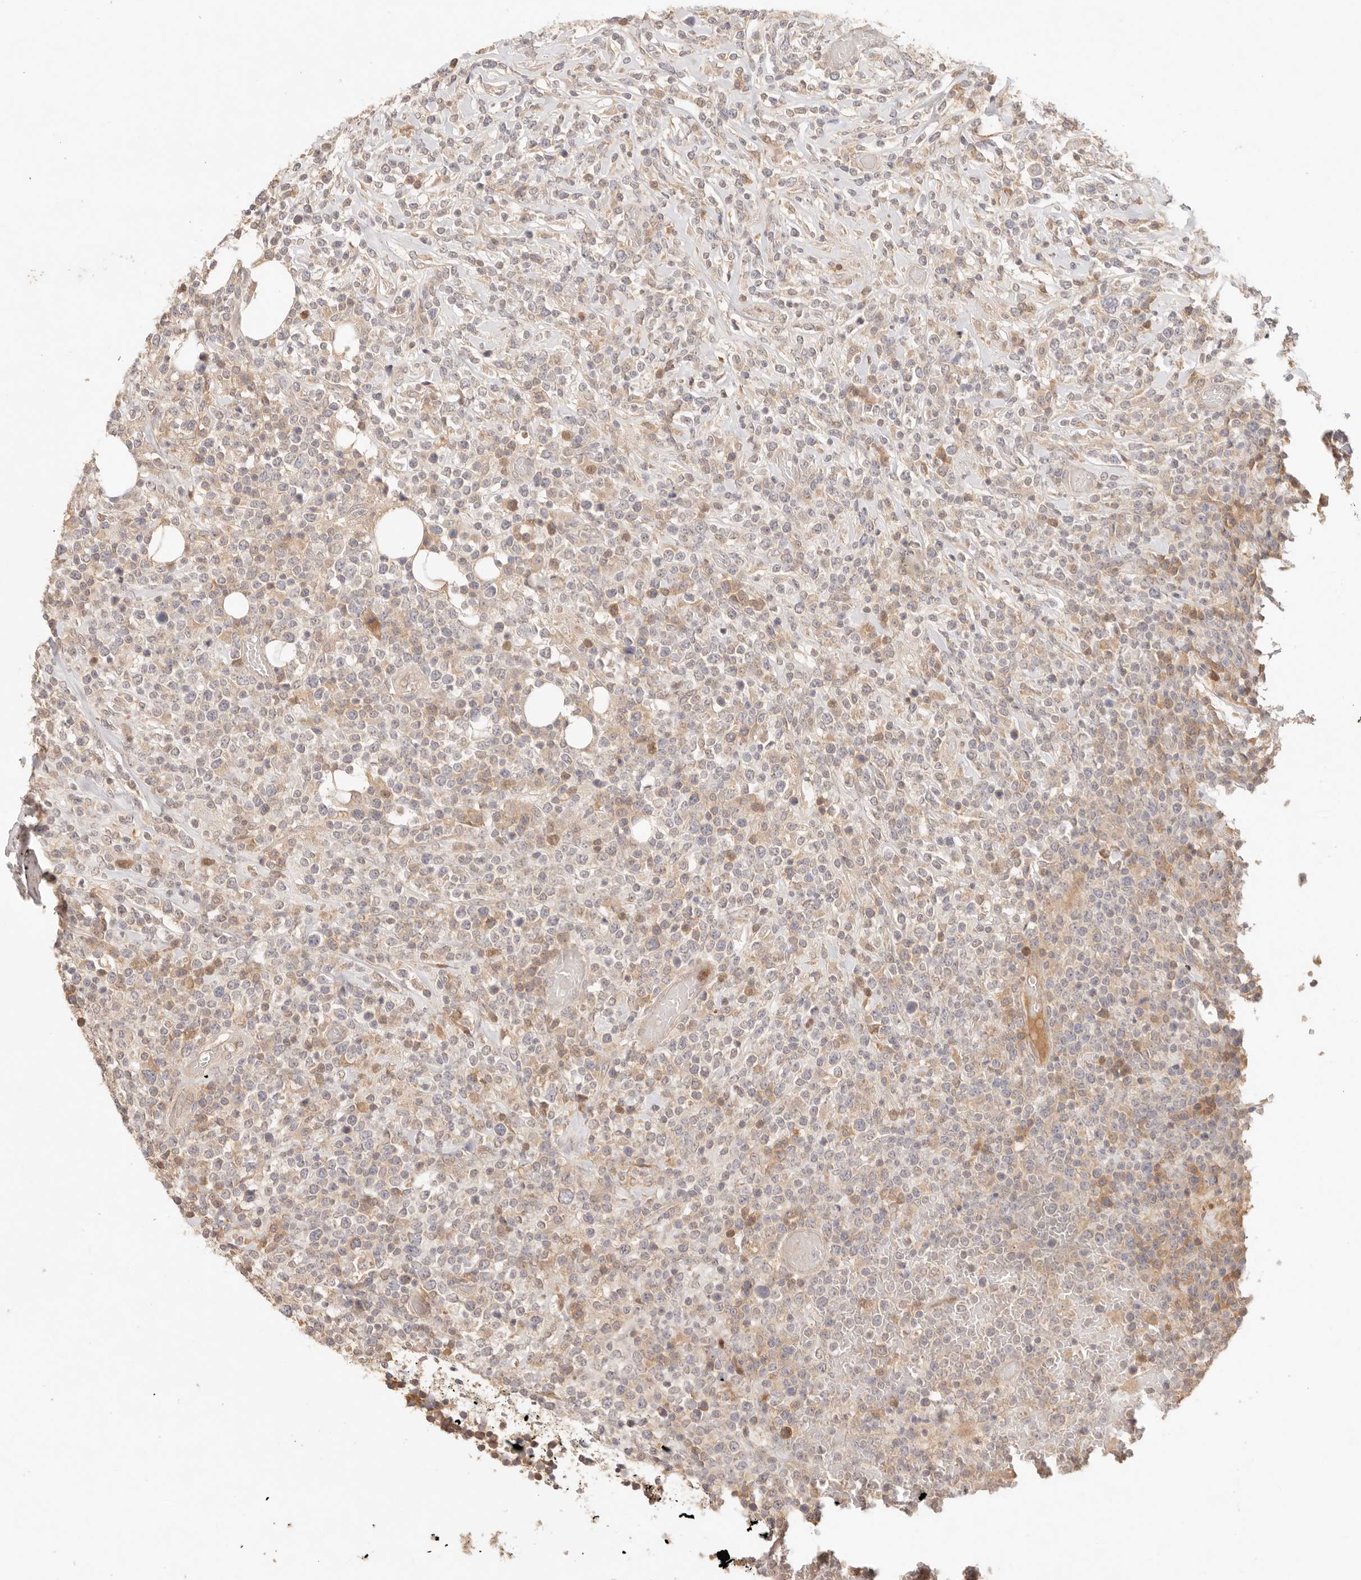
{"staining": {"intensity": "weak", "quantity": "<25%", "location": "cytoplasmic/membranous"}, "tissue": "lymphoma", "cell_type": "Tumor cells", "image_type": "cancer", "snomed": [{"axis": "morphology", "description": "Malignant lymphoma, non-Hodgkin's type, High grade"}, {"axis": "topography", "description": "Colon"}], "caption": "An image of malignant lymphoma, non-Hodgkin's type (high-grade) stained for a protein displays no brown staining in tumor cells.", "gene": "PHLDA3", "patient": {"sex": "female", "age": 53}}